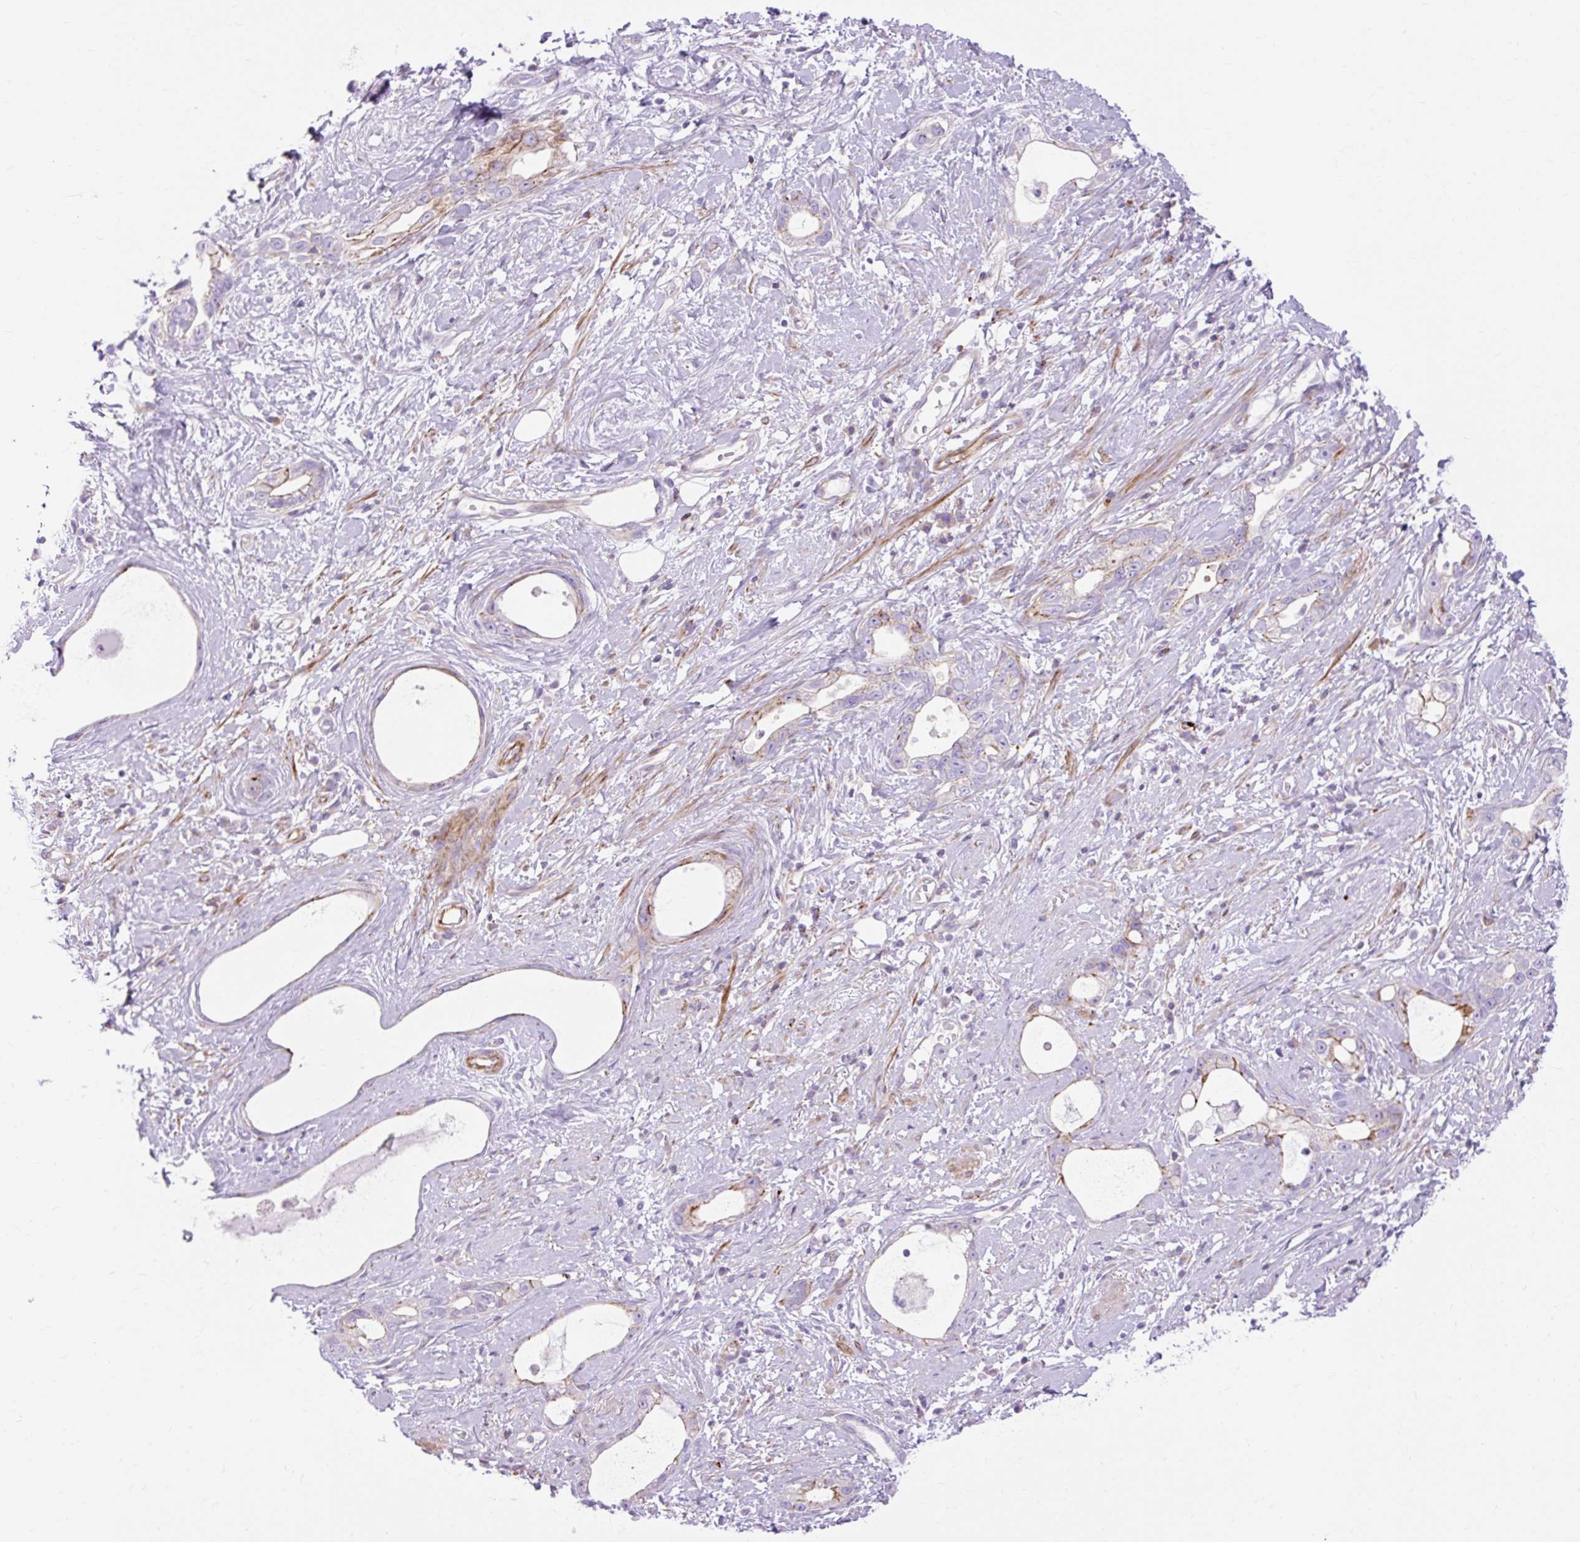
{"staining": {"intensity": "strong", "quantity": "<25%", "location": "cytoplasmic/membranous"}, "tissue": "stomach cancer", "cell_type": "Tumor cells", "image_type": "cancer", "snomed": [{"axis": "morphology", "description": "Adenocarcinoma, NOS"}, {"axis": "topography", "description": "Stomach"}], "caption": "Immunohistochemical staining of human adenocarcinoma (stomach) exhibits strong cytoplasmic/membranous protein positivity in approximately <25% of tumor cells.", "gene": "CORO7-PAM16", "patient": {"sex": "male", "age": 55}}